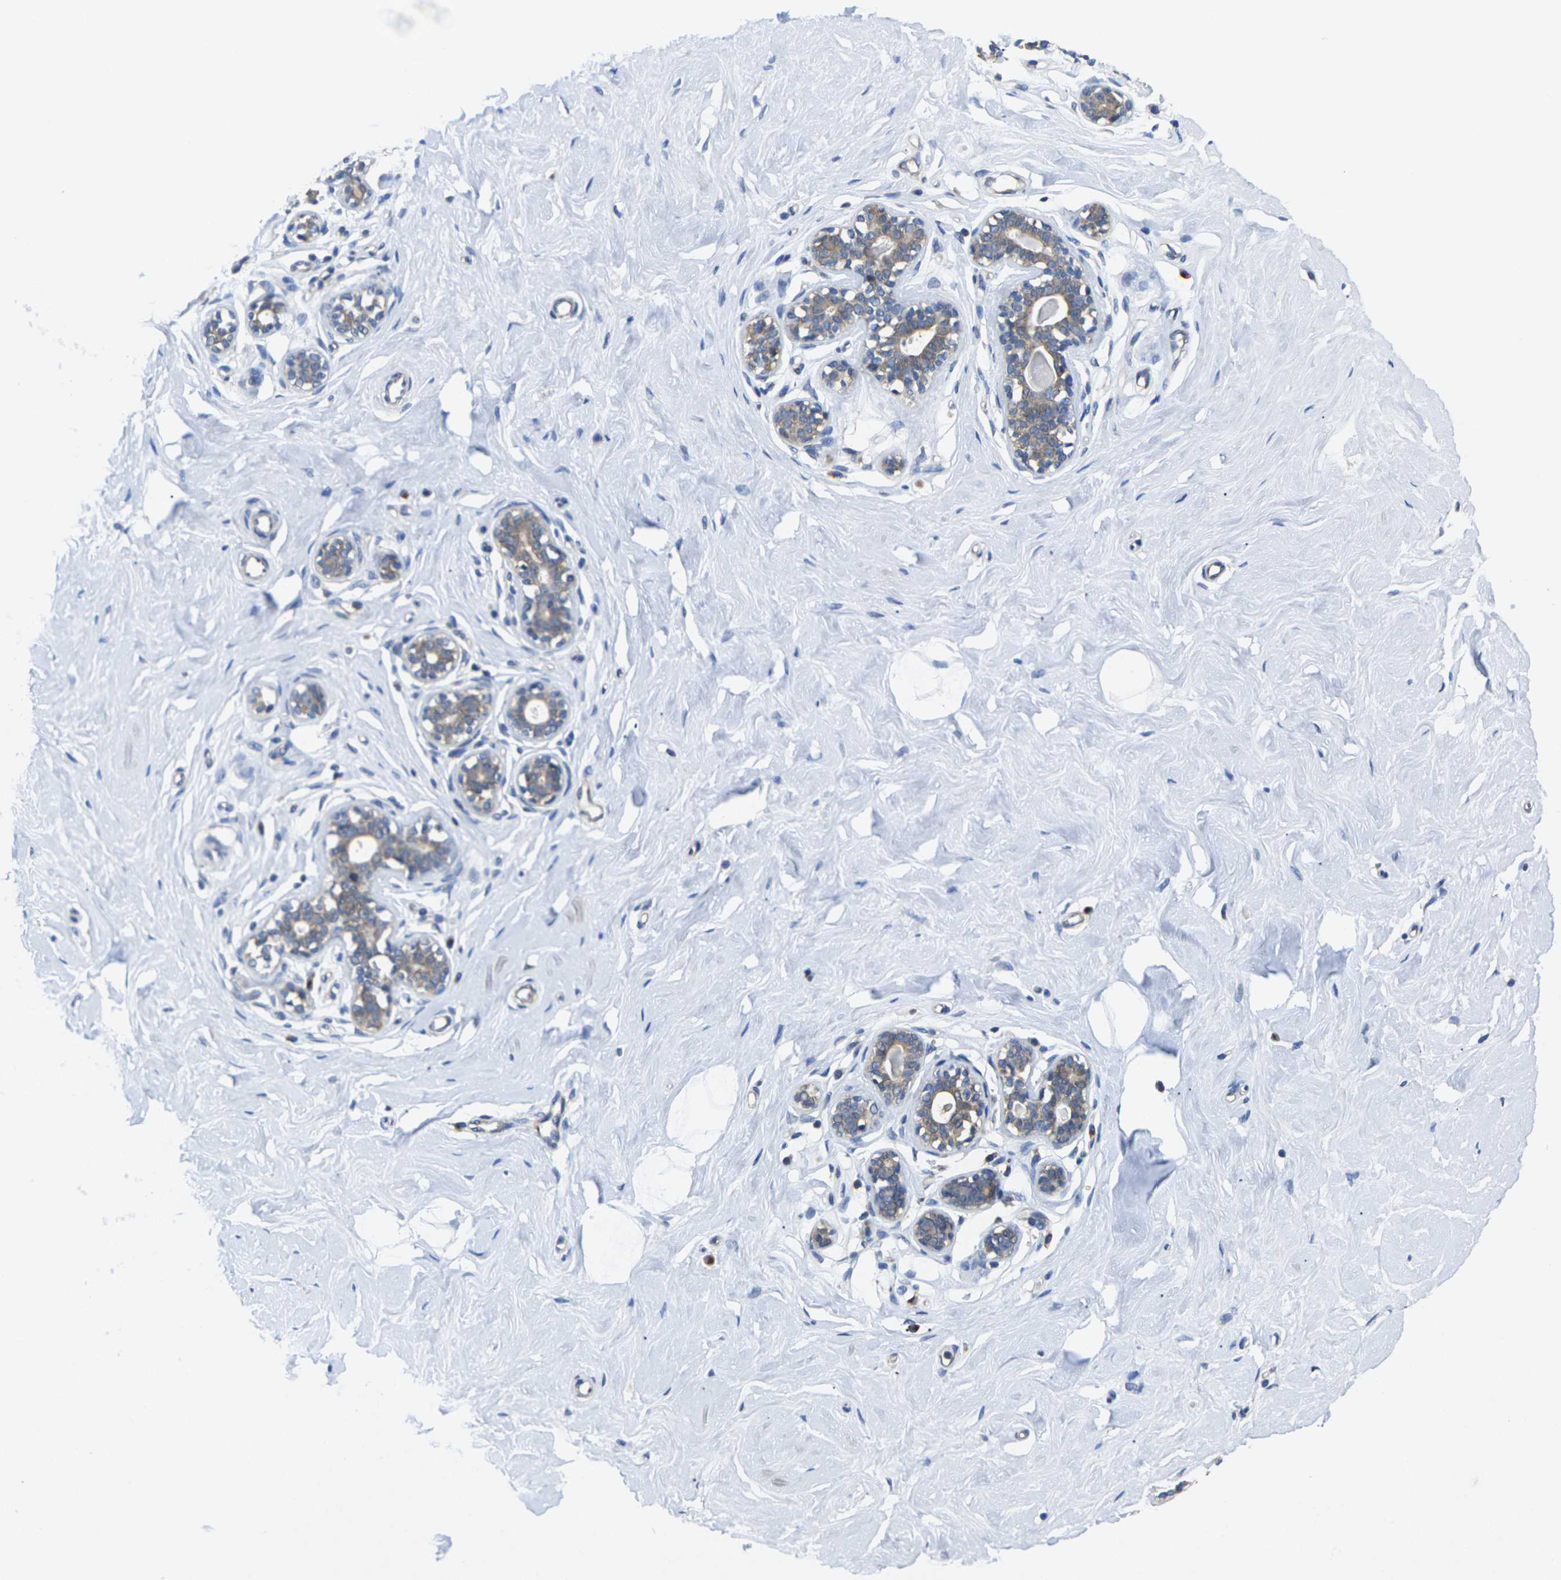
{"staining": {"intensity": "negative", "quantity": "none", "location": "none"}, "tissue": "breast", "cell_type": "Adipocytes", "image_type": "normal", "snomed": [{"axis": "morphology", "description": "Normal tissue, NOS"}, {"axis": "topography", "description": "Breast"}], "caption": "Protein analysis of benign breast exhibits no significant staining in adipocytes. (Brightfield microscopy of DAB (3,3'-diaminobenzidine) immunohistochemistry at high magnification).", "gene": "TMCC2", "patient": {"sex": "female", "age": 23}}